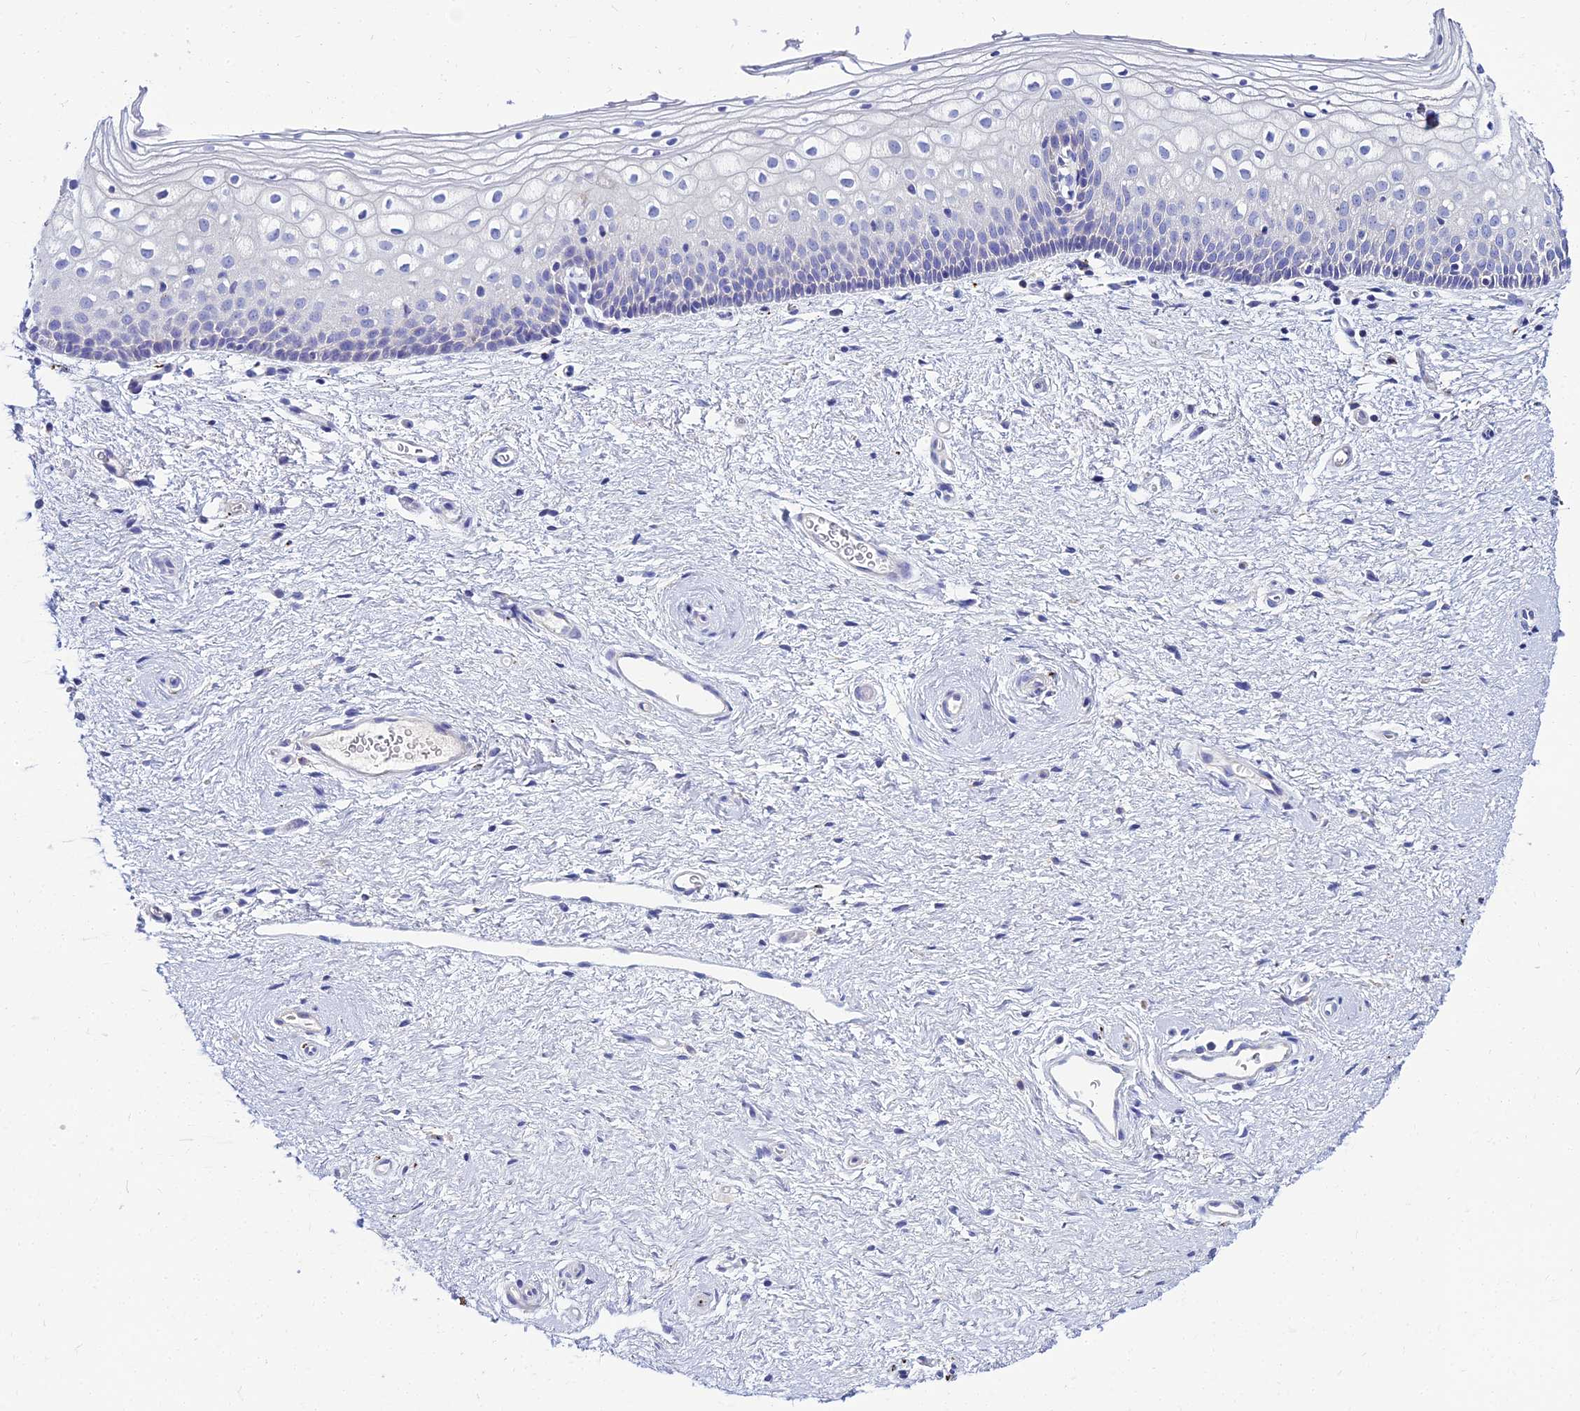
{"staining": {"intensity": "negative", "quantity": "none", "location": "none"}, "tissue": "vagina", "cell_type": "Squamous epithelial cells", "image_type": "normal", "snomed": [{"axis": "morphology", "description": "Normal tissue, NOS"}, {"axis": "topography", "description": "Vagina"}], "caption": "An immunohistochemistry image of unremarkable vagina is shown. There is no staining in squamous epithelial cells of vagina.", "gene": "NPY", "patient": {"sex": "female", "age": 60}}